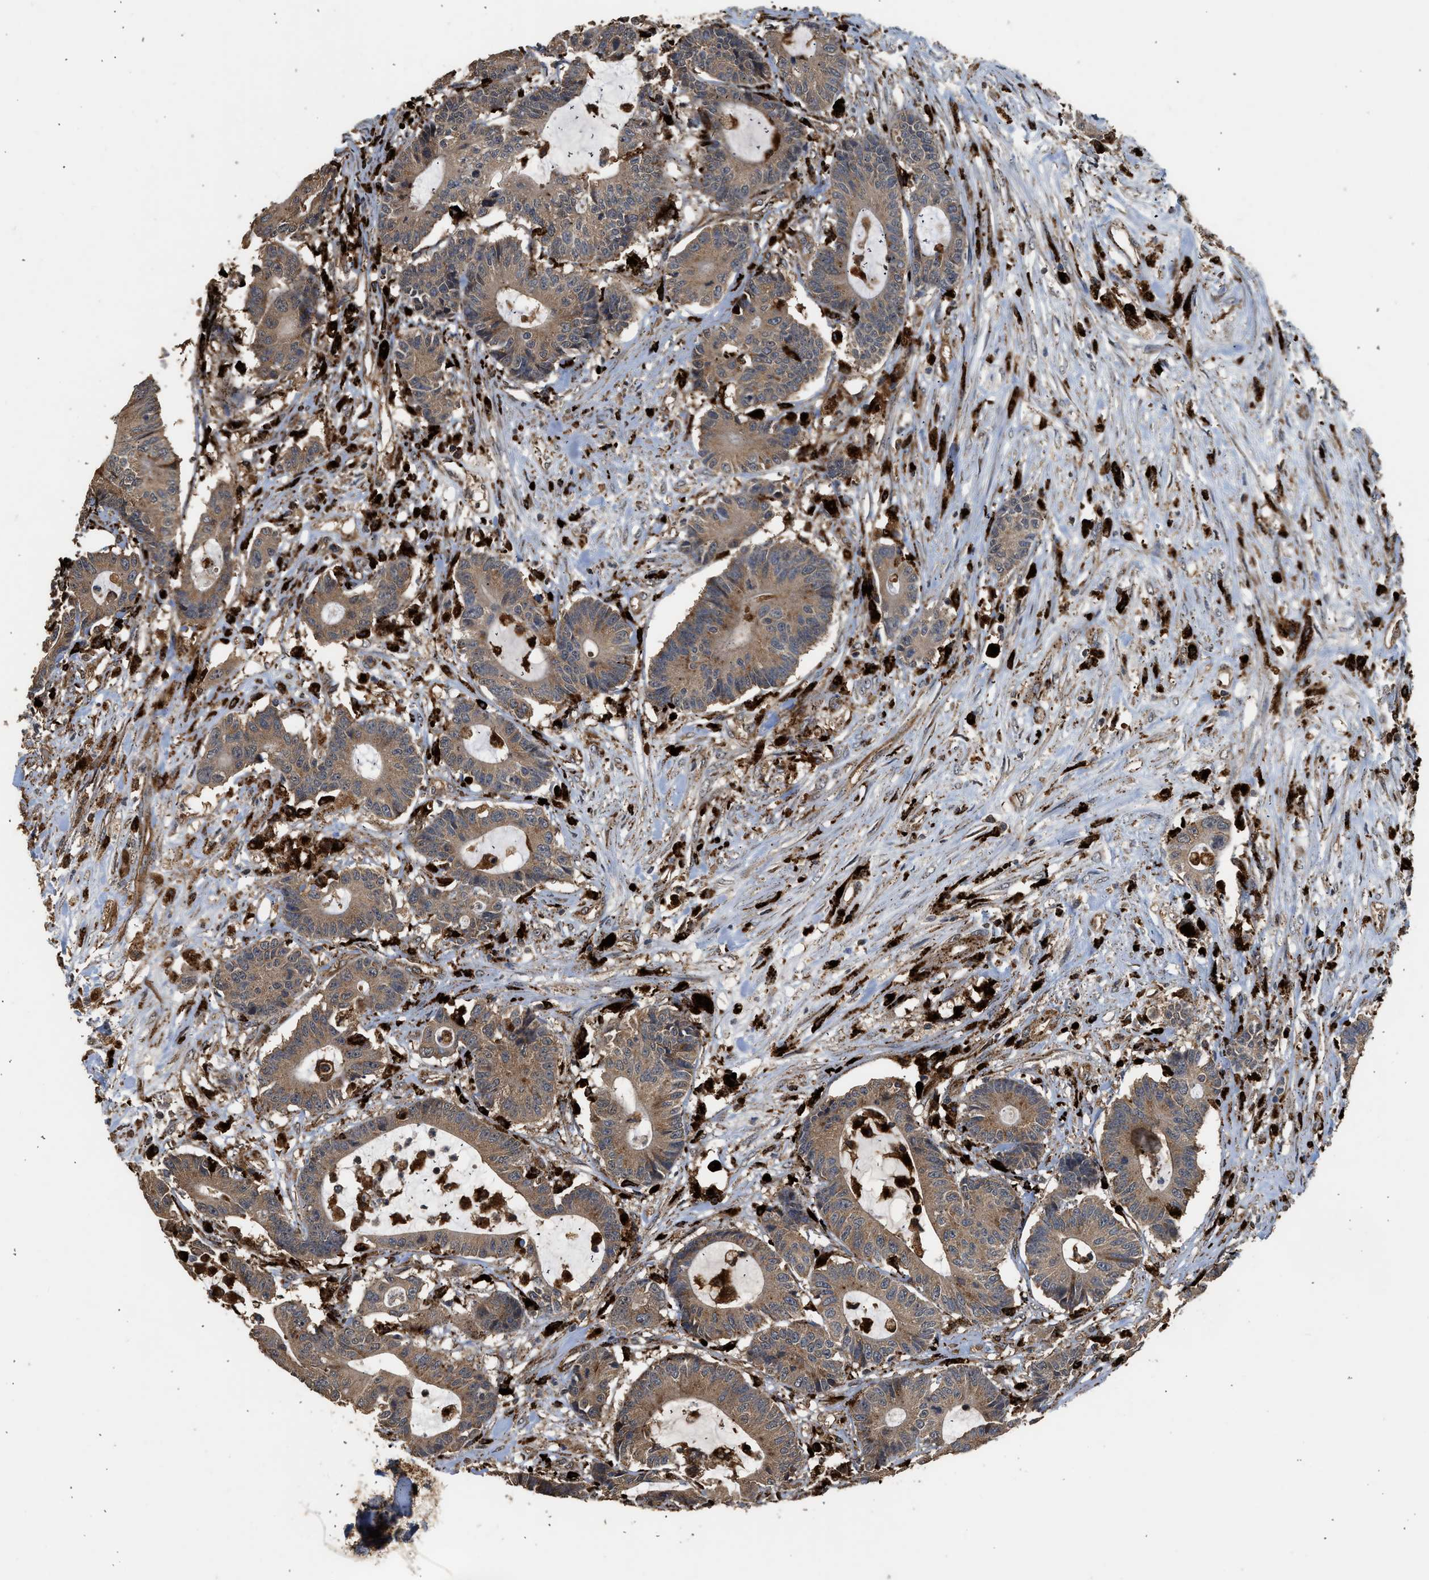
{"staining": {"intensity": "moderate", "quantity": ">75%", "location": "cytoplasmic/membranous"}, "tissue": "colorectal cancer", "cell_type": "Tumor cells", "image_type": "cancer", "snomed": [{"axis": "morphology", "description": "Adenocarcinoma, NOS"}, {"axis": "topography", "description": "Colon"}], "caption": "Protein staining of colorectal cancer (adenocarcinoma) tissue displays moderate cytoplasmic/membranous expression in about >75% of tumor cells.", "gene": "CTSV", "patient": {"sex": "female", "age": 84}}